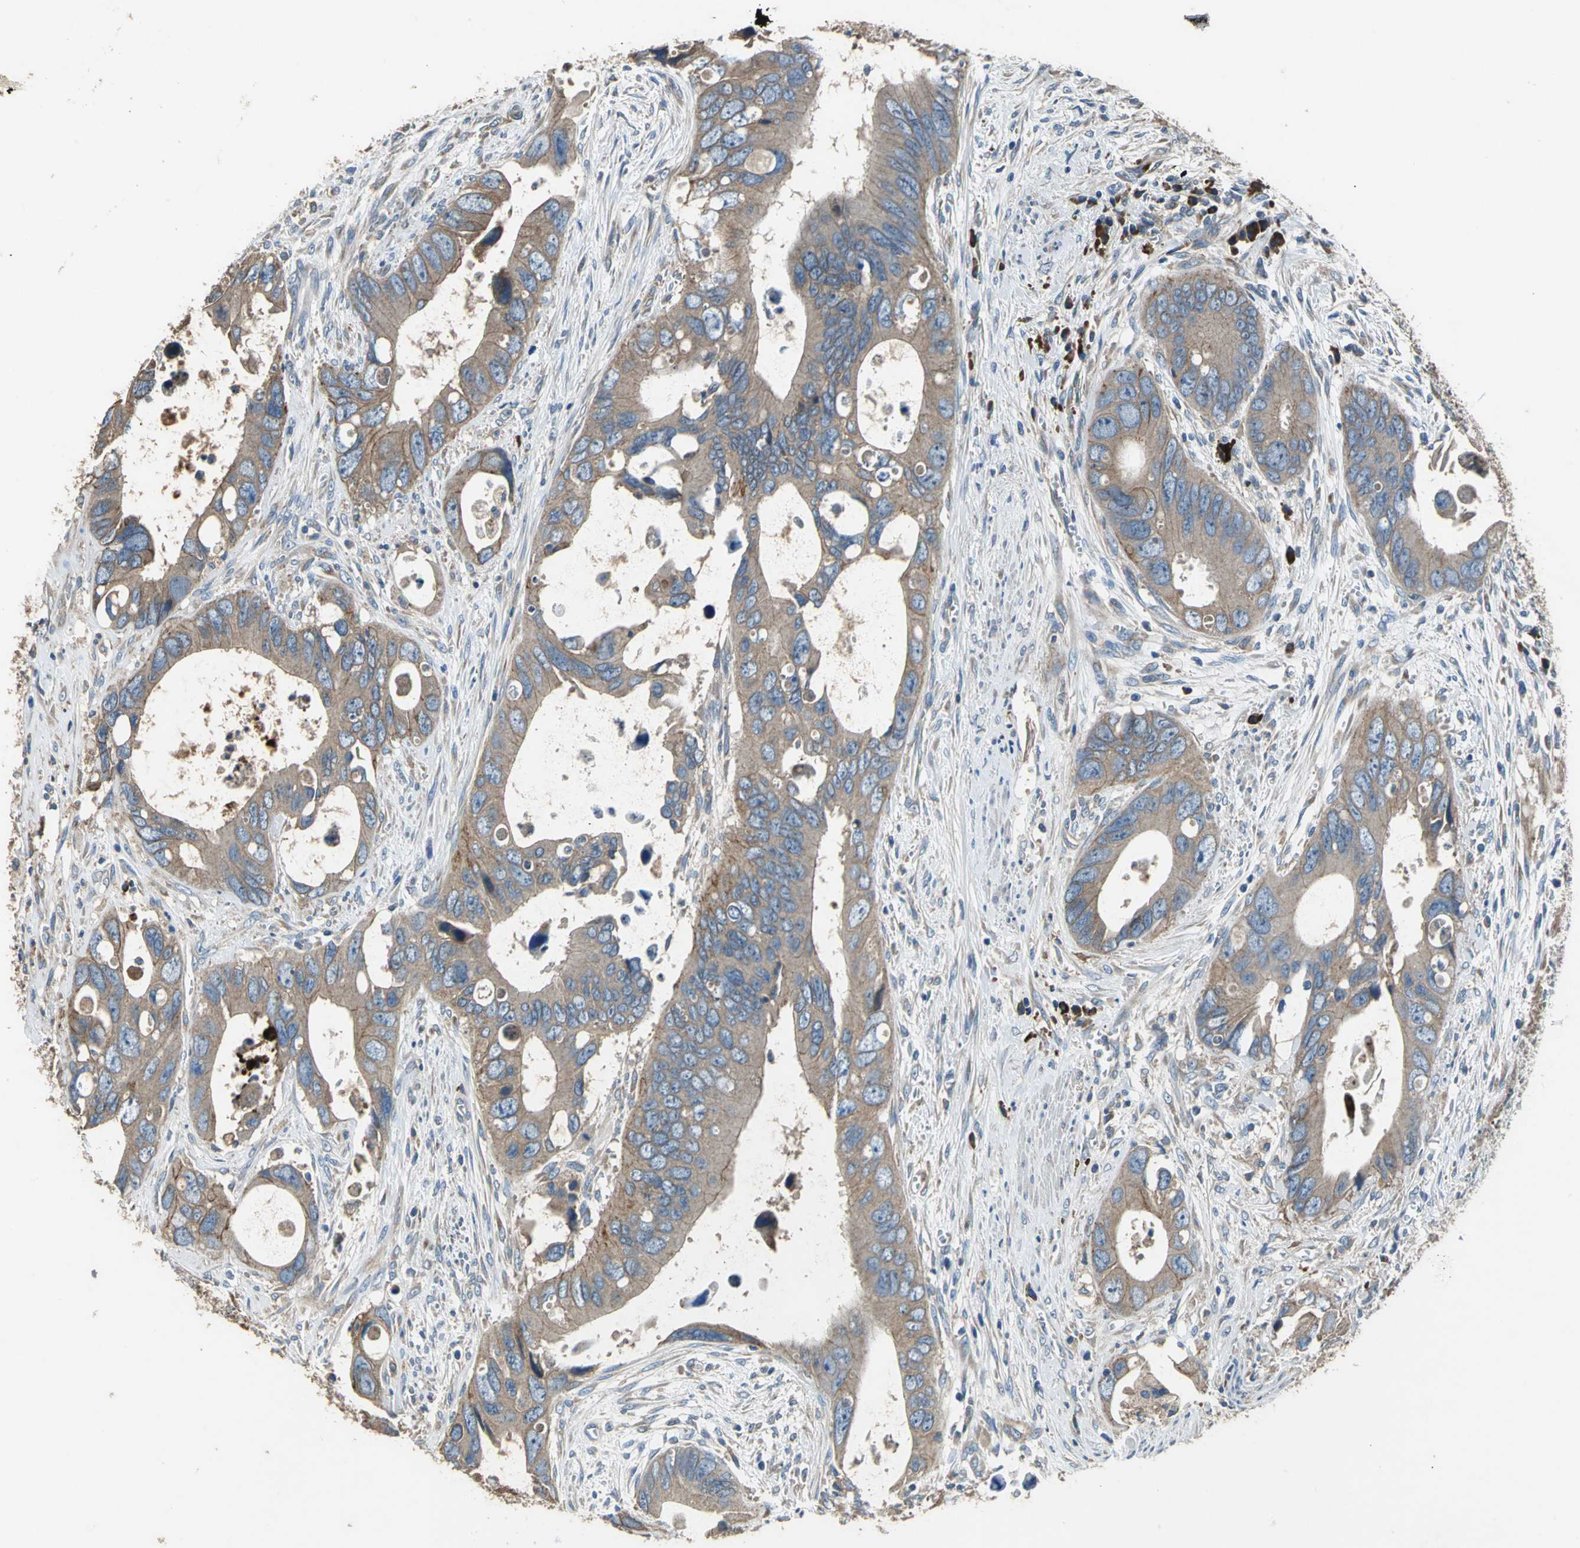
{"staining": {"intensity": "weak", "quantity": ">75%", "location": "cytoplasmic/membranous"}, "tissue": "colorectal cancer", "cell_type": "Tumor cells", "image_type": "cancer", "snomed": [{"axis": "morphology", "description": "Adenocarcinoma, NOS"}, {"axis": "topography", "description": "Rectum"}], "caption": "Immunohistochemical staining of adenocarcinoma (colorectal) shows weak cytoplasmic/membranous protein positivity in approximately >75% of tumor cells. The staining was performed using DAB (3,3'-diaminobenzidine) to visualize the protein expression in brown, while the nuclei were stained in blue with hematoxylin (Magnification: 20x).", "gene": "HEPH", "patient": {"sex": "male", "age": 70}}